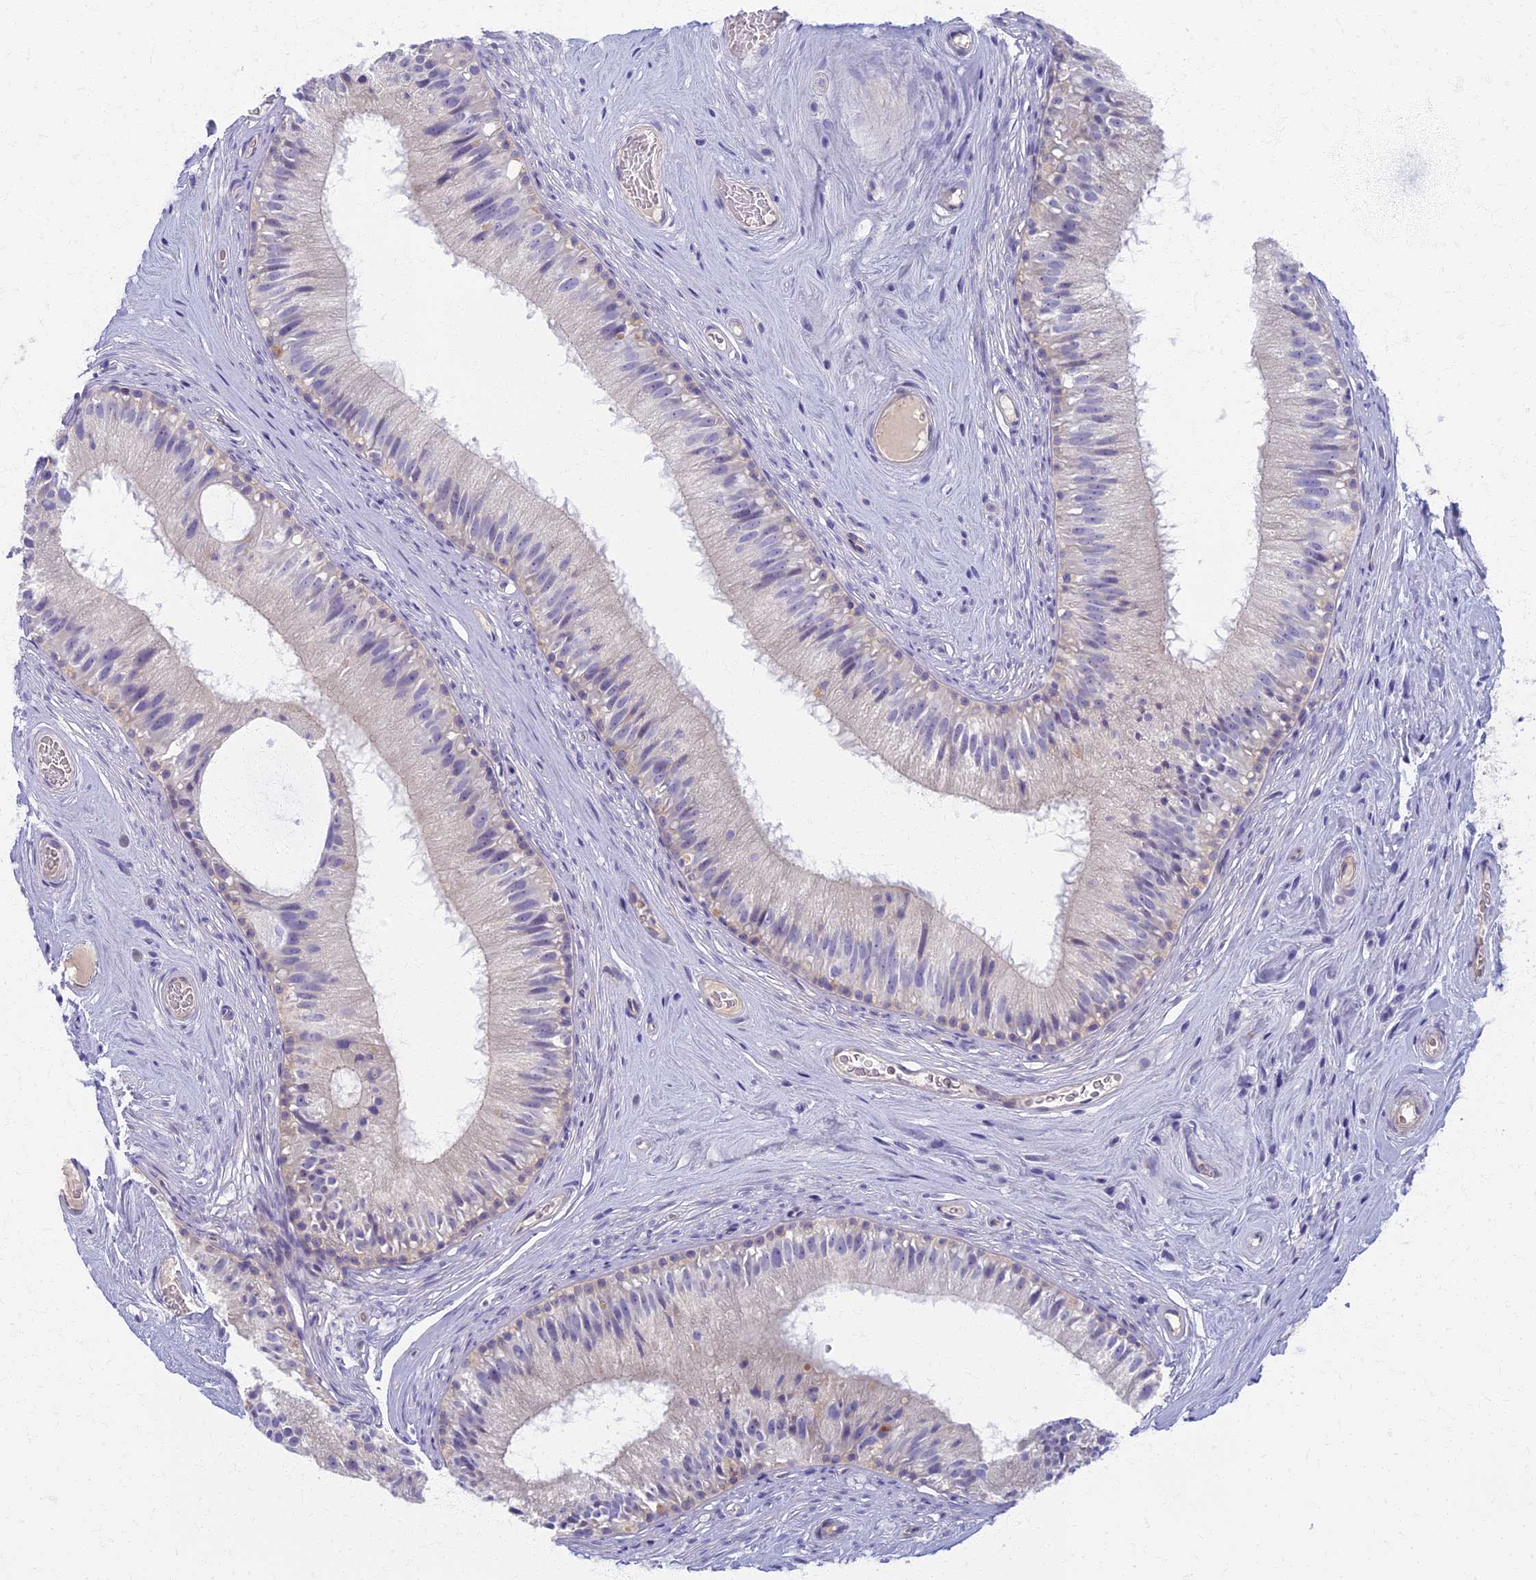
{"staining": {"intensity": "weak", "quantity": "<25%", "location": "cytoplasmic/membranous"}, "tissue": "epididymis", "cell_type": "Glandular cells", "image_type": "normal", "snomed": [{"axis": "morphology", "description": "Normal tissue, NOS"}, {"axis": "topography", "description": "Epididymis"}], "caption": "High magnification brightfield microscopy of benign epididymis stained with DAB (3,3'-diaminobenzidine) (brown) and counterstained with hematoxylin (blue): glandular cells show no significant positivity.", "gene": "AP4E1", "patient": {"sex": "male", "age": 45}}